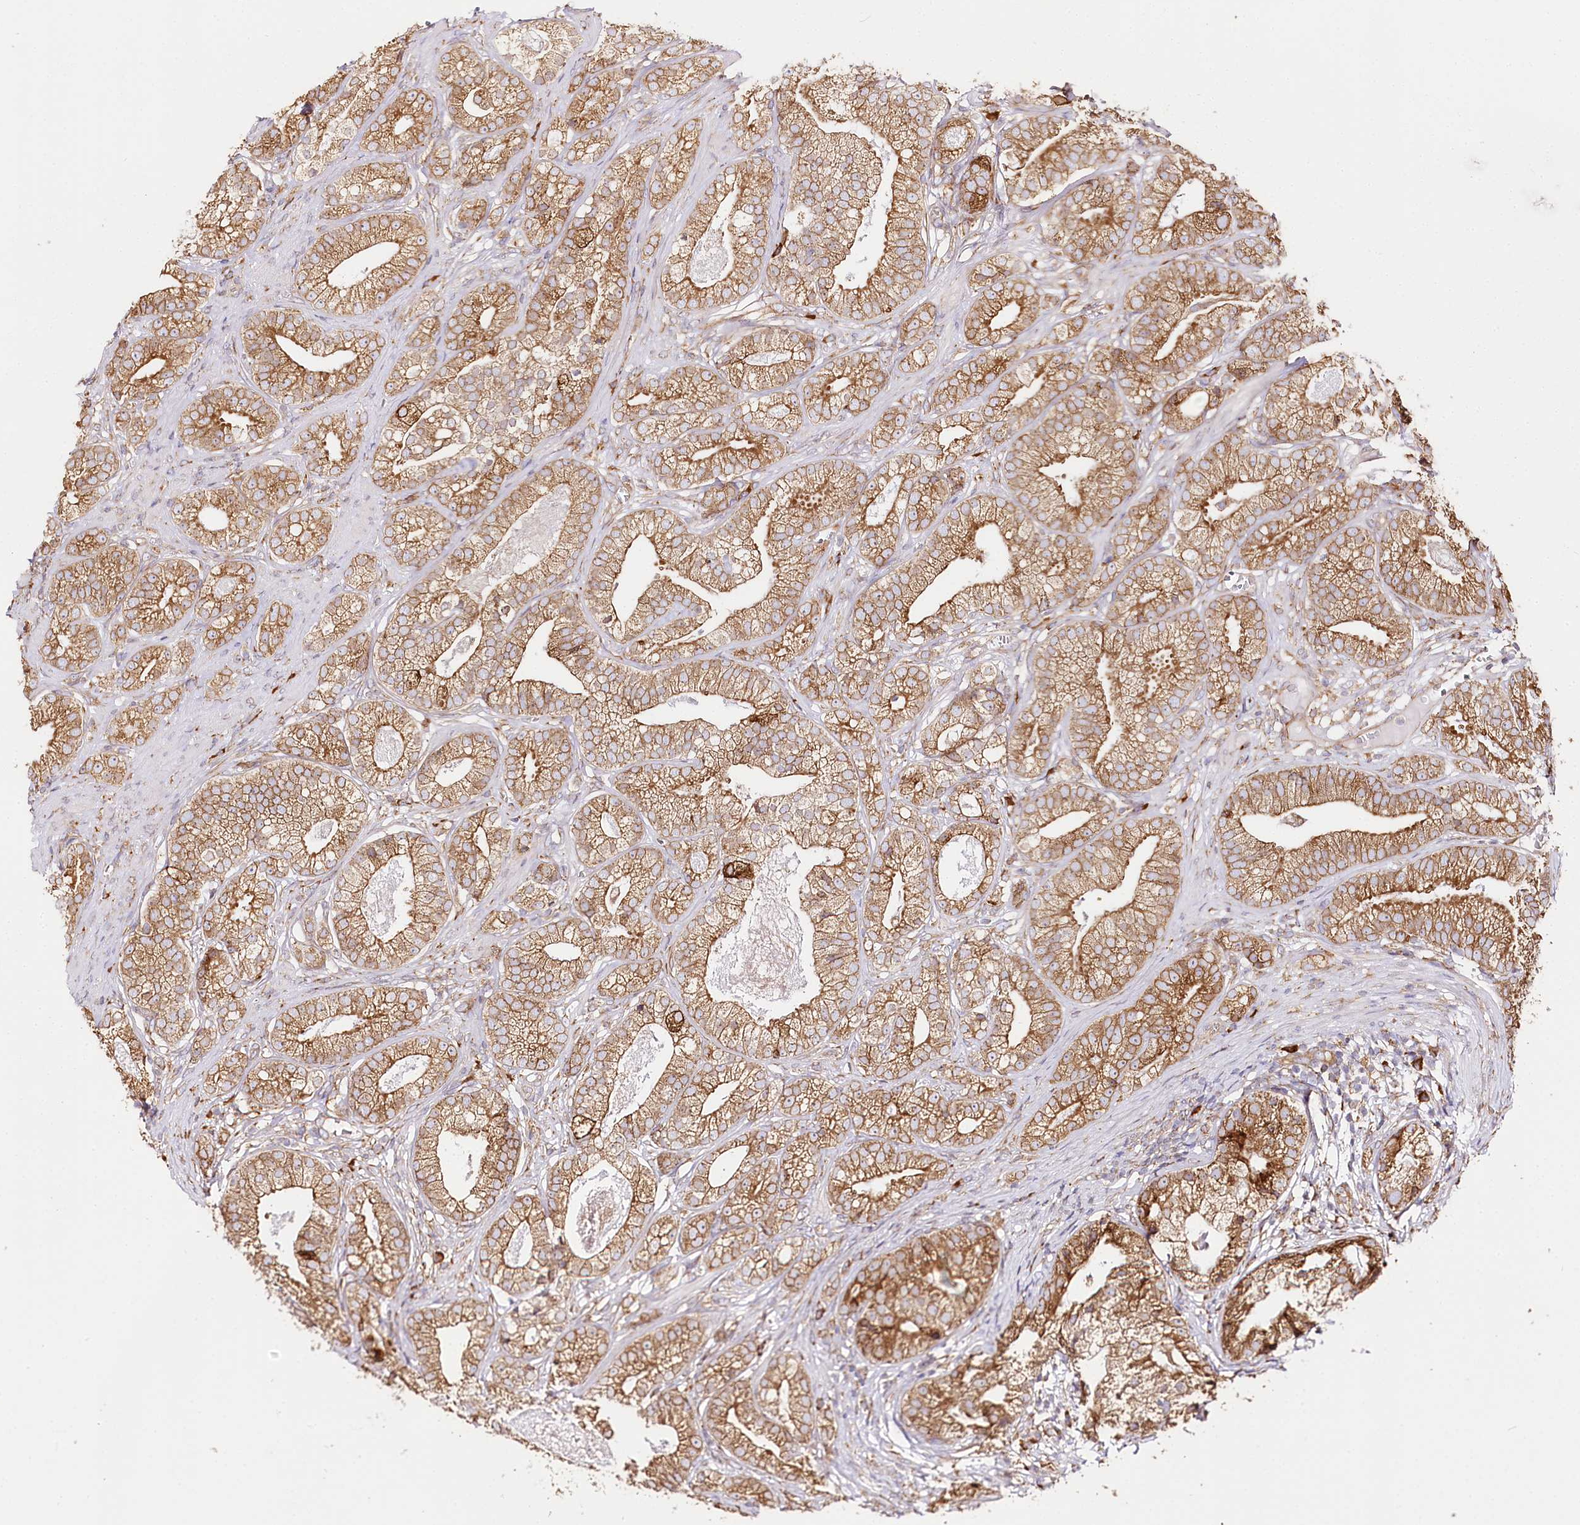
{"staining": {"intensity": "moderate", "quantity": ">75%", "location": "cytoplasmic/membranous"}, "tissue": "prostate cancer", "cell_type": "Tumor cells", "image_type": "cancer", "snomed": [{"axis": "morphology", "description": "Adenocarcinoma, High grade"}, {"axis": "topography", "description": "Prostate"}], "caption": "The photomicrograph displays staining of adenocarcinoma (high-grade) (prostate), revealing moderate cytoplasmic/membranous protein staining (brown color) within tumor cells.", "gene": "CNPY2", "patient": {"sex": "male", "age": 69}}